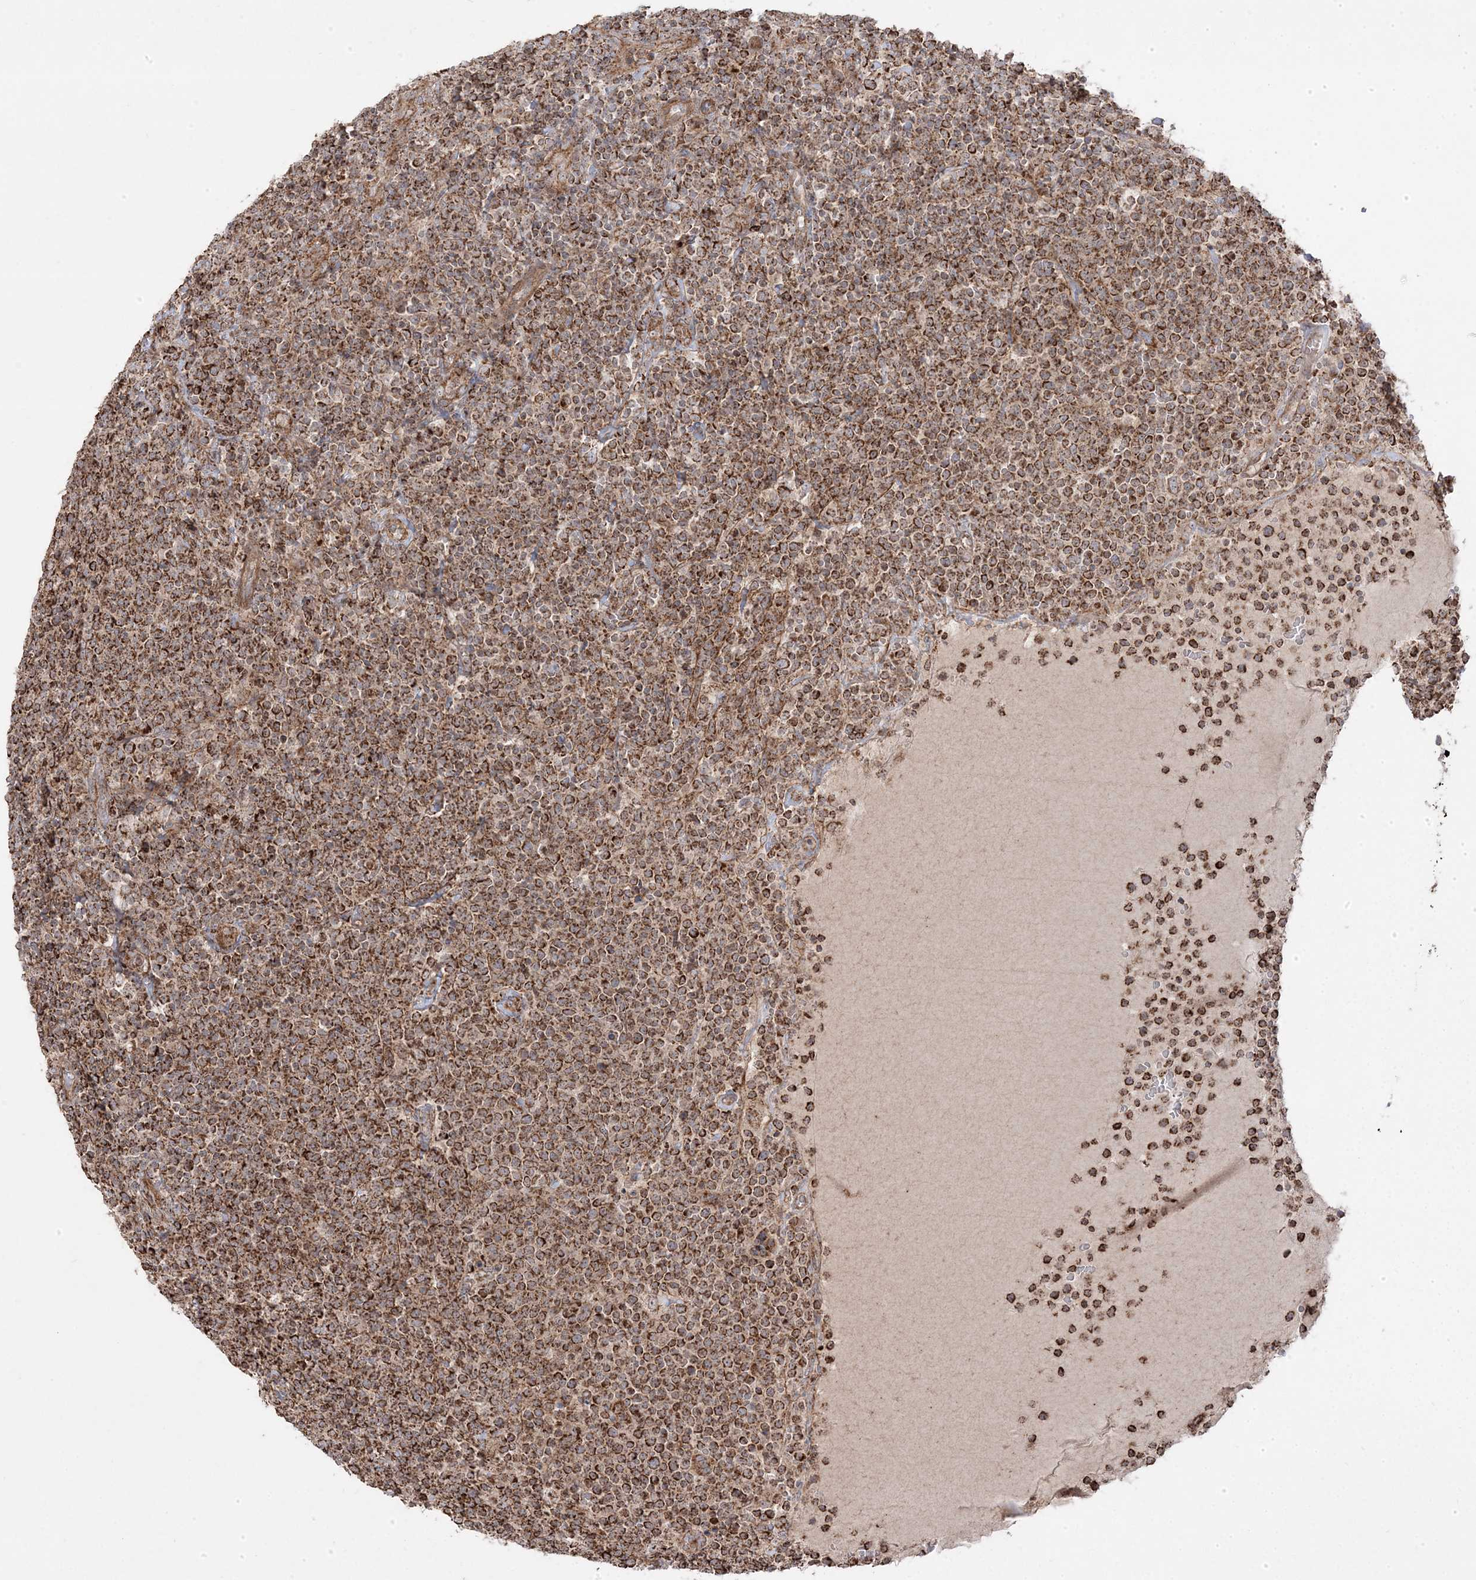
{"staining": {"intensity": "strong", "quantity": ">75%", "location": "cytoplasmic/membranous"}, "tissue": "lymphoma", "cell_type": "Tumor cells", "image_type": "cancer", "snomed": [{"axis": "morphology", "description": "Malignant lymphoma, non-Hodgkin's type, High grade"}, {"axis": "topography", "description": "Lymph node"}], "caption": "Strong cytoplasmic/membranous protein expression is seen in about >75% of tumor cells in lymphoma.", "gene": "CLUAP1", "patient": {"sex": "male", "age": 61}}